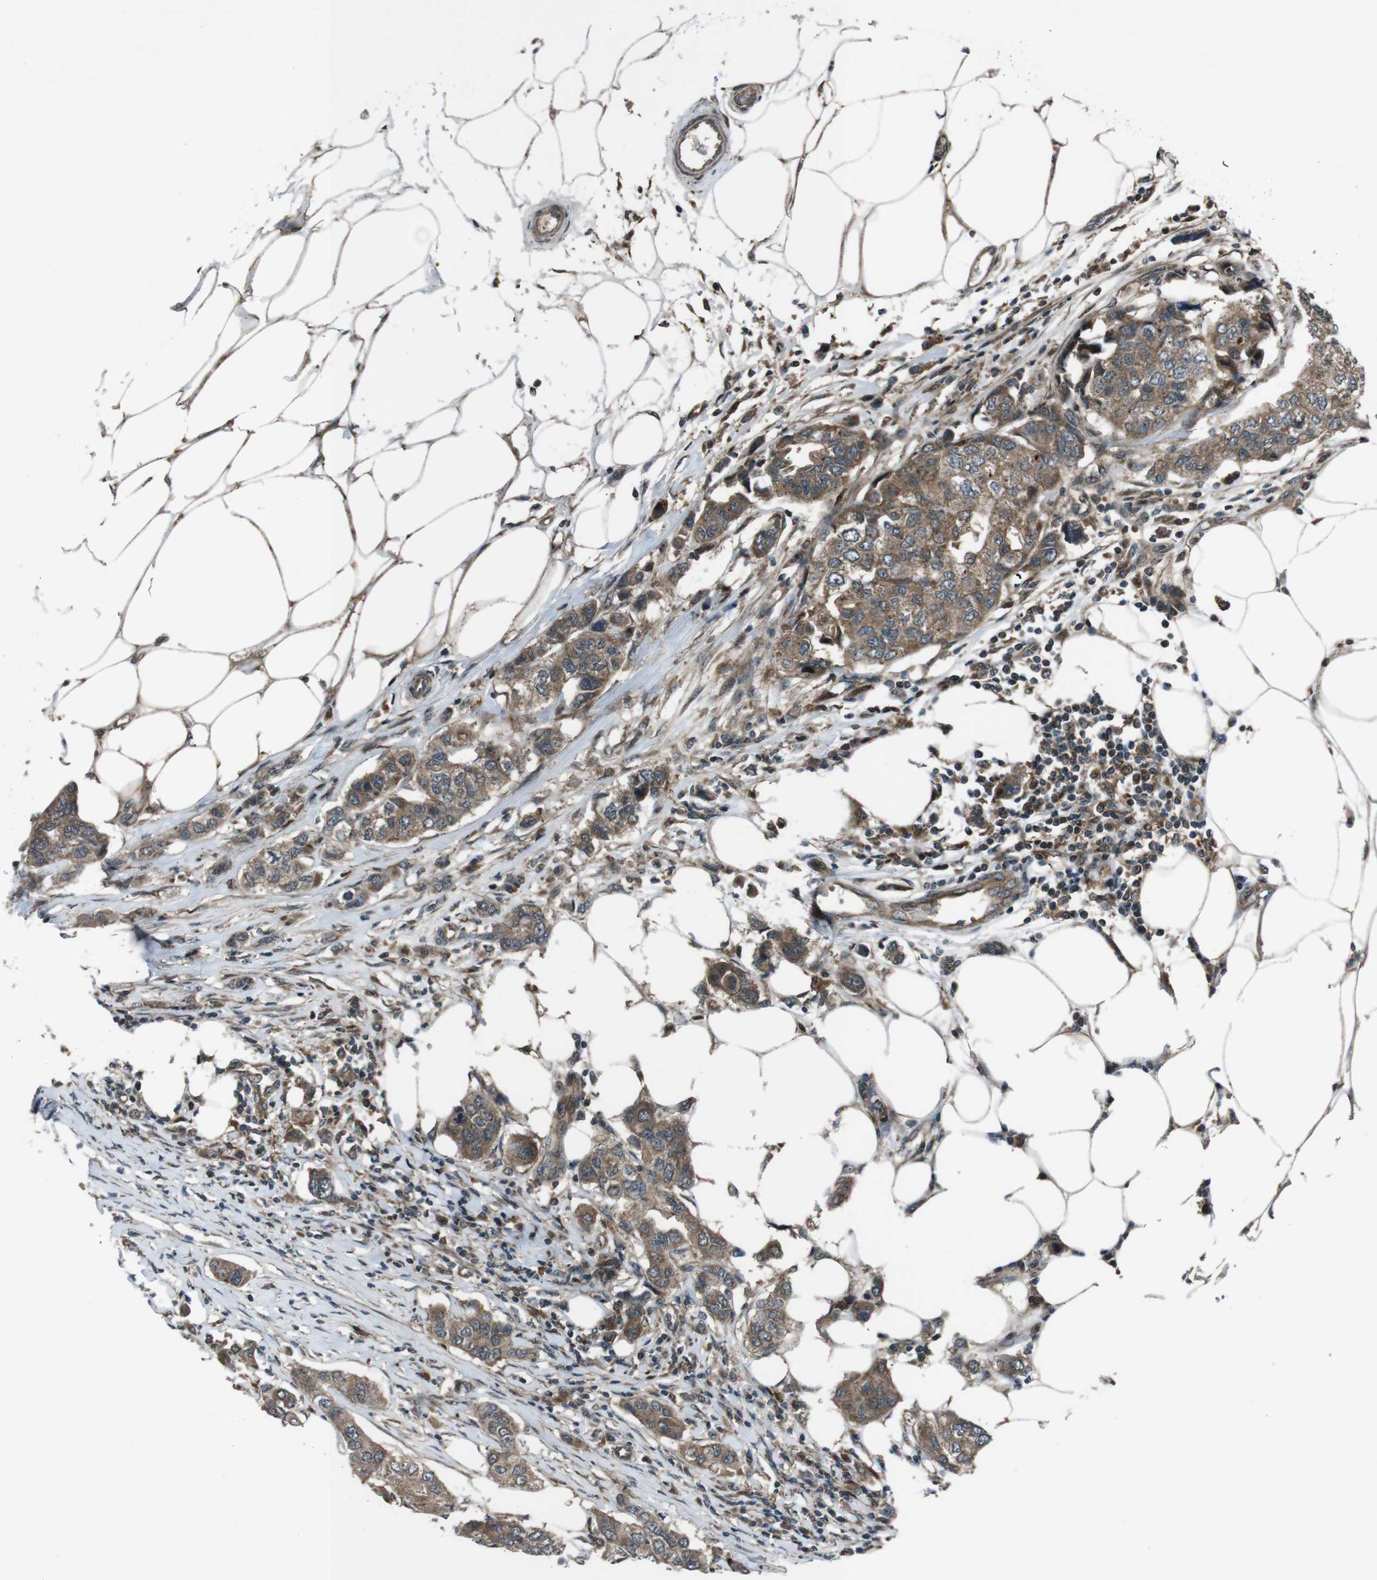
{"staining": {"intensity": "moderate", "quantity": ">75%", "location": "cytoplasmic/membranous"}, "tissue": "breast cancer", "cell_type": "Tumor cells", "image_type": "cancer", "snomed": [{"axis": "morphology", "description": "Duct carcinoma"}, {"axis": "topography", "description": "Breast"}], "caption": "Immunohistochemistry (IHC) (DAB (3,3'-diaminobenzidine)) staining of breast cancer shows moderate cytoplasmic/membranous protein positivity in about >75% of tumor cells.", "gene": "SLC27A4", "patient": {"sex": "female", "age": 50}}